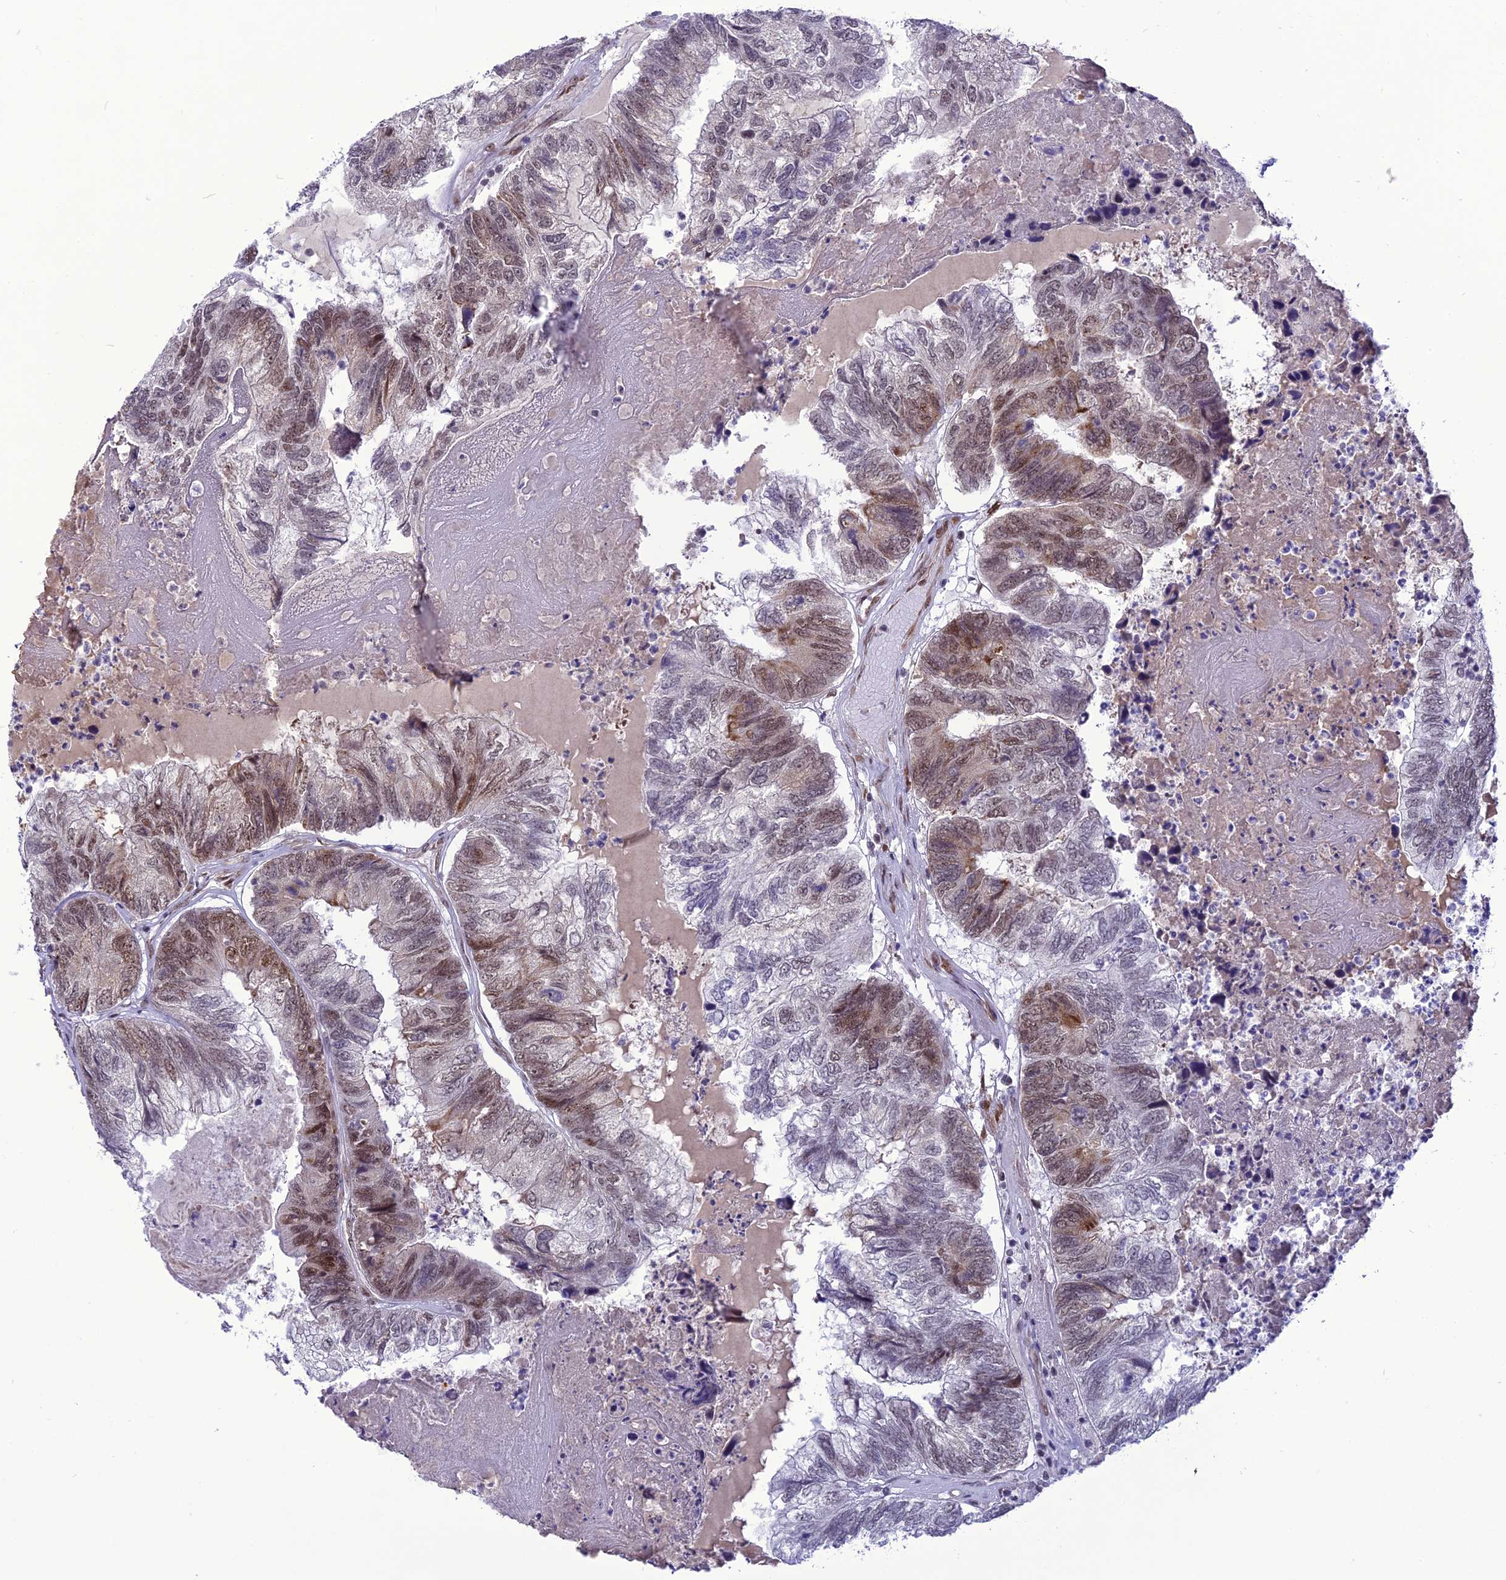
{"staining": {"intensity": "moderate", "quantity": "25%-75%", "location": "nuclear"}, "tissue": "colorectal cancer", "cell_type": "Tumor cells", "image_type": "cancer", "snomed": [{"axis": "morphology", "description": "Adenocarcinoma, NOS"}, {"axis": "topography", "description": "Colon"}], "caption": "Protein staining exhibits moderate nuclear staining in about 25%-75% of tumor cells in adenocarcinoma (colorectal). (brown staining indicates protein expression, while blue staining denotes nuclei).", "gene": "DDX1", "patient": {"sex": "female", "age": 67}}